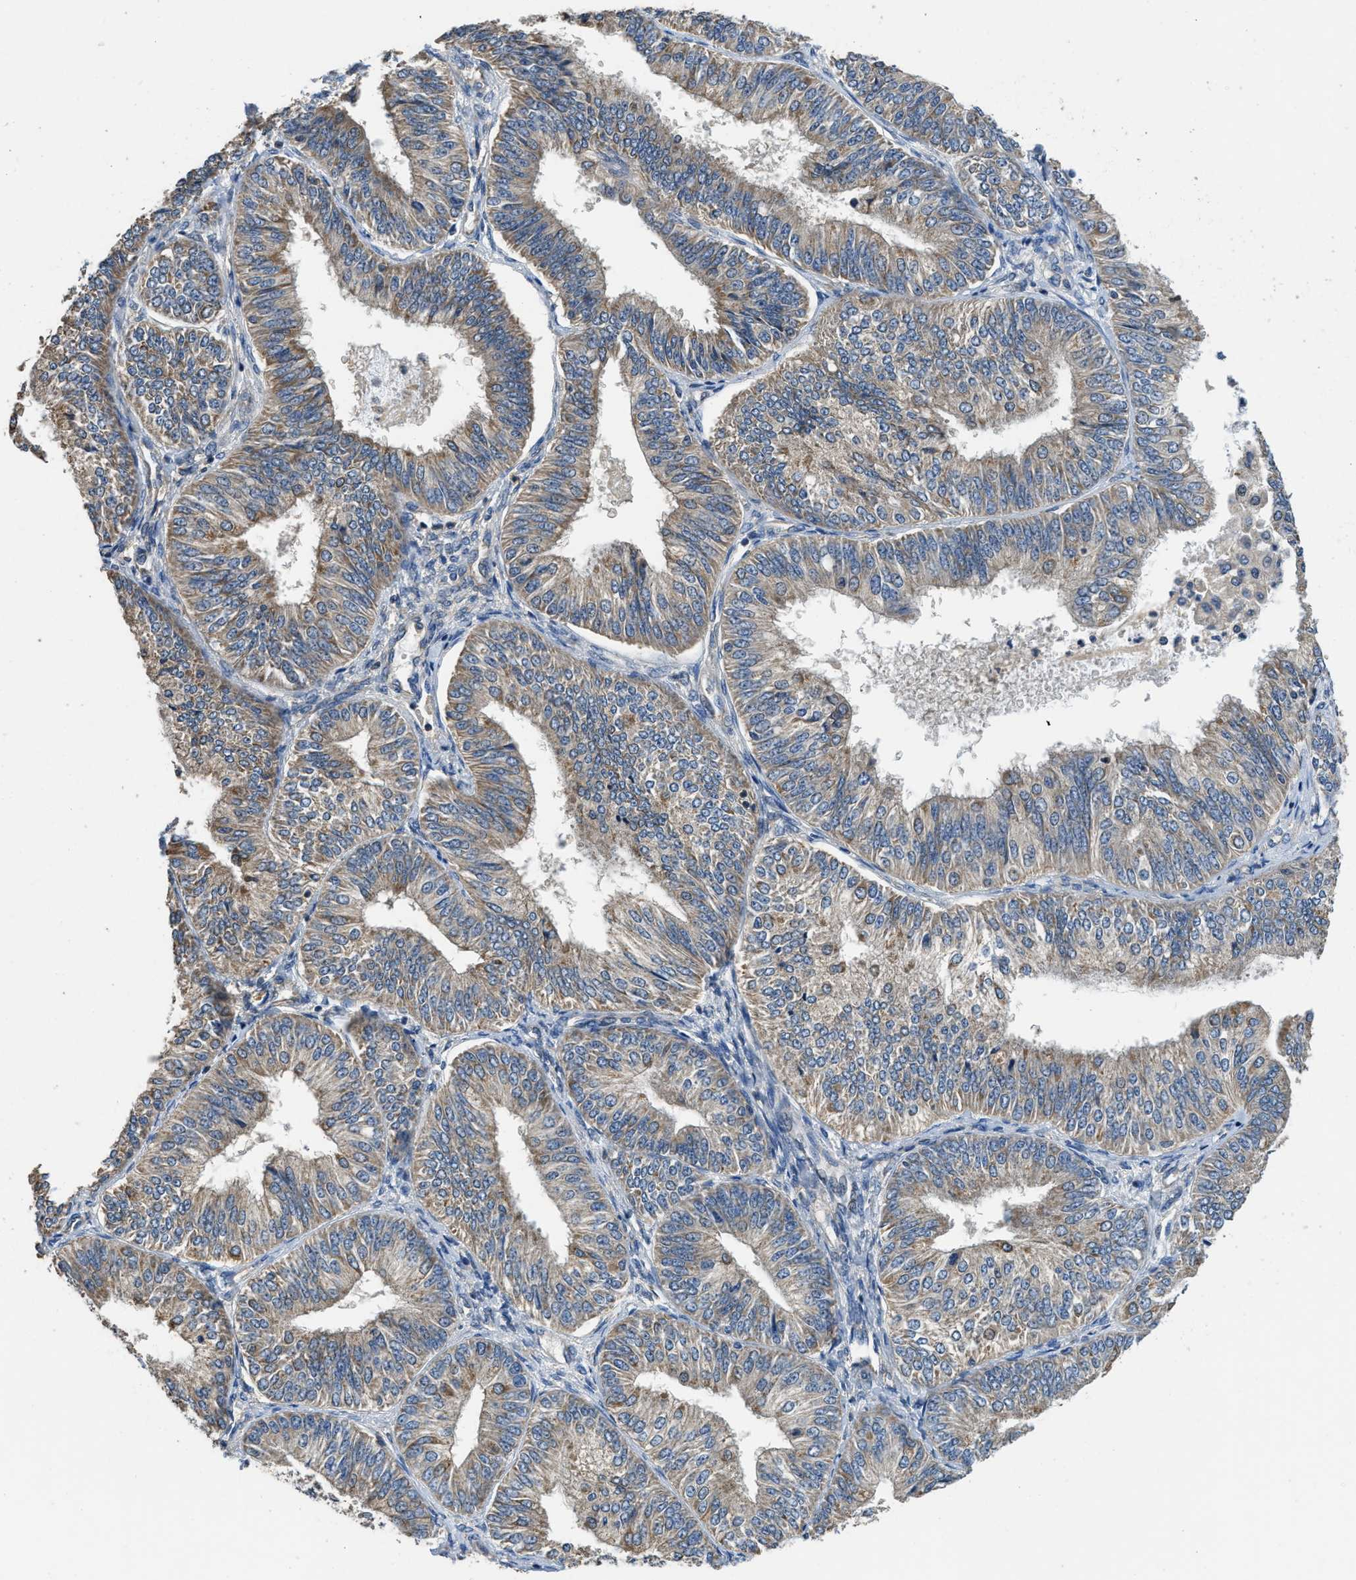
{"staining": {"intensity": "moderate", "quantity": ">75%", "location": "cytoplasmic/membranous"}, "tissue": "endometrial cancer", "cell_type": "Tumor cells", "image_type": "cancer", "snomed": [{"axis": "morphology", "description": "Adenocarcinoma, NOS"}, {"axis": "topography", "description": "Endometrium"}], "caption": "Endometrial cancer (adenocarcinoma) stained with a protein marker demonstrates moderate staining in tumor cells.", "gene": "SSH2", "patient": {"sex": "female", "age": 58}}